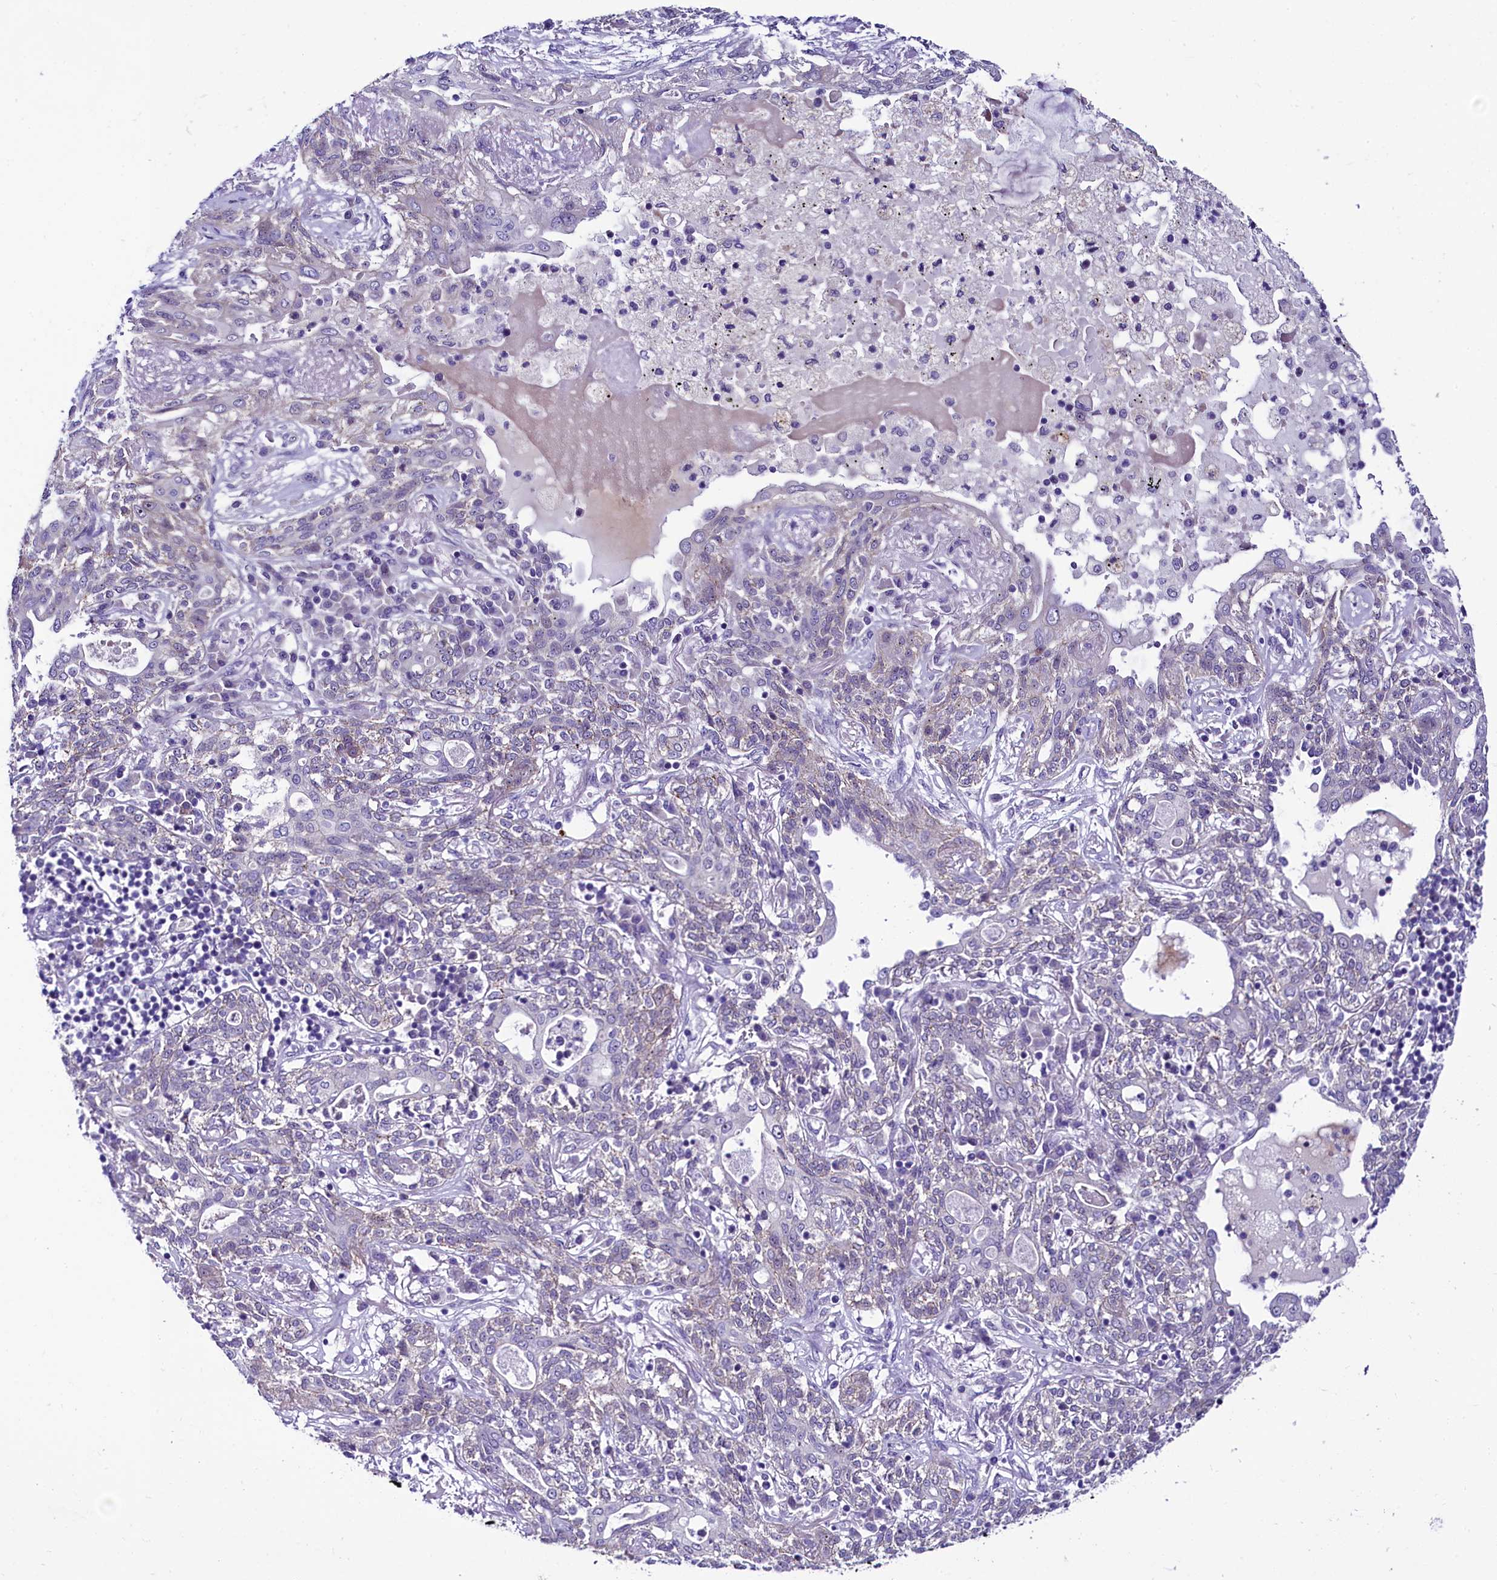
{"staining": {"intensity": "negative", "quantity": "none", "location": "none"}, "tissue": "lung cancer", "cell_type": "Tumor cells", "image_type": "cancer", "snomed": [{"axis": "morphology", "description": "Squamous cell carcinoma, NOS"}, {"axis": "topography", "description": "Lung"}], "caption": "Tumor cells are negative for protein expression in human lung squamous cell carcinoma.", "gene": "CCDC106", "patient": {"sex": "female", "age": 70}}